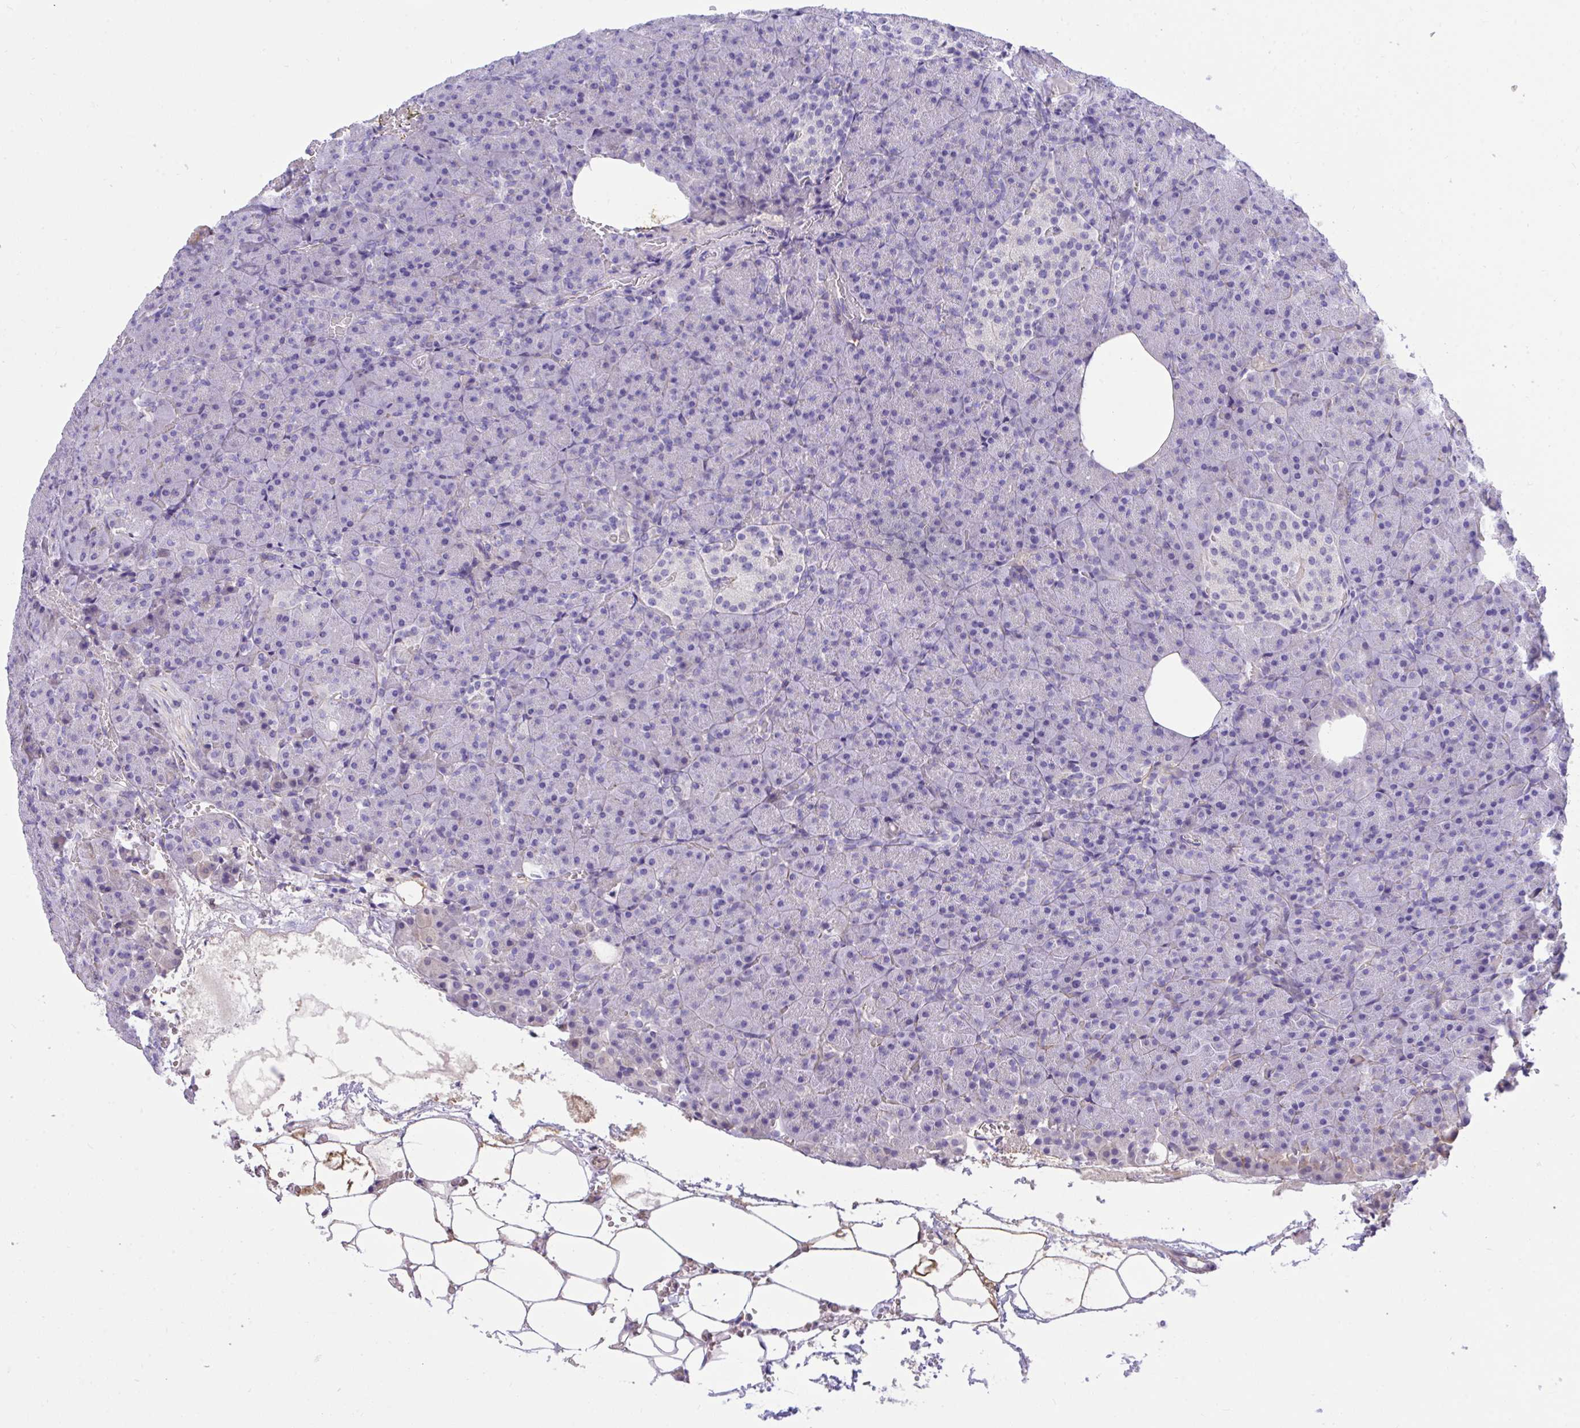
{"staining": {"intensity": "negative", "quantity": "none", "location": "none"}, "tissue": "pancreas", "cell_type": "Exocrine glandular cells", "image_type": "normal", "snomed": [{"axis": "morphology", "description": "Normal tissue, NOS"}, {"axis": "topography", "description": "Pancreas"}], "caption": "This micrograph is of benign pancreas stained with immunohistochemistry (IHC) to label a protein in brown with the nuclei are counter-stained blue. There is no positivity in exocrine glandular cells. The staining is performed using DAB brown chromogen with nuclei counter-stained in using hematoxylin.", "gene": "TLN2", "patient": {"sex": "female", "age": 74}}